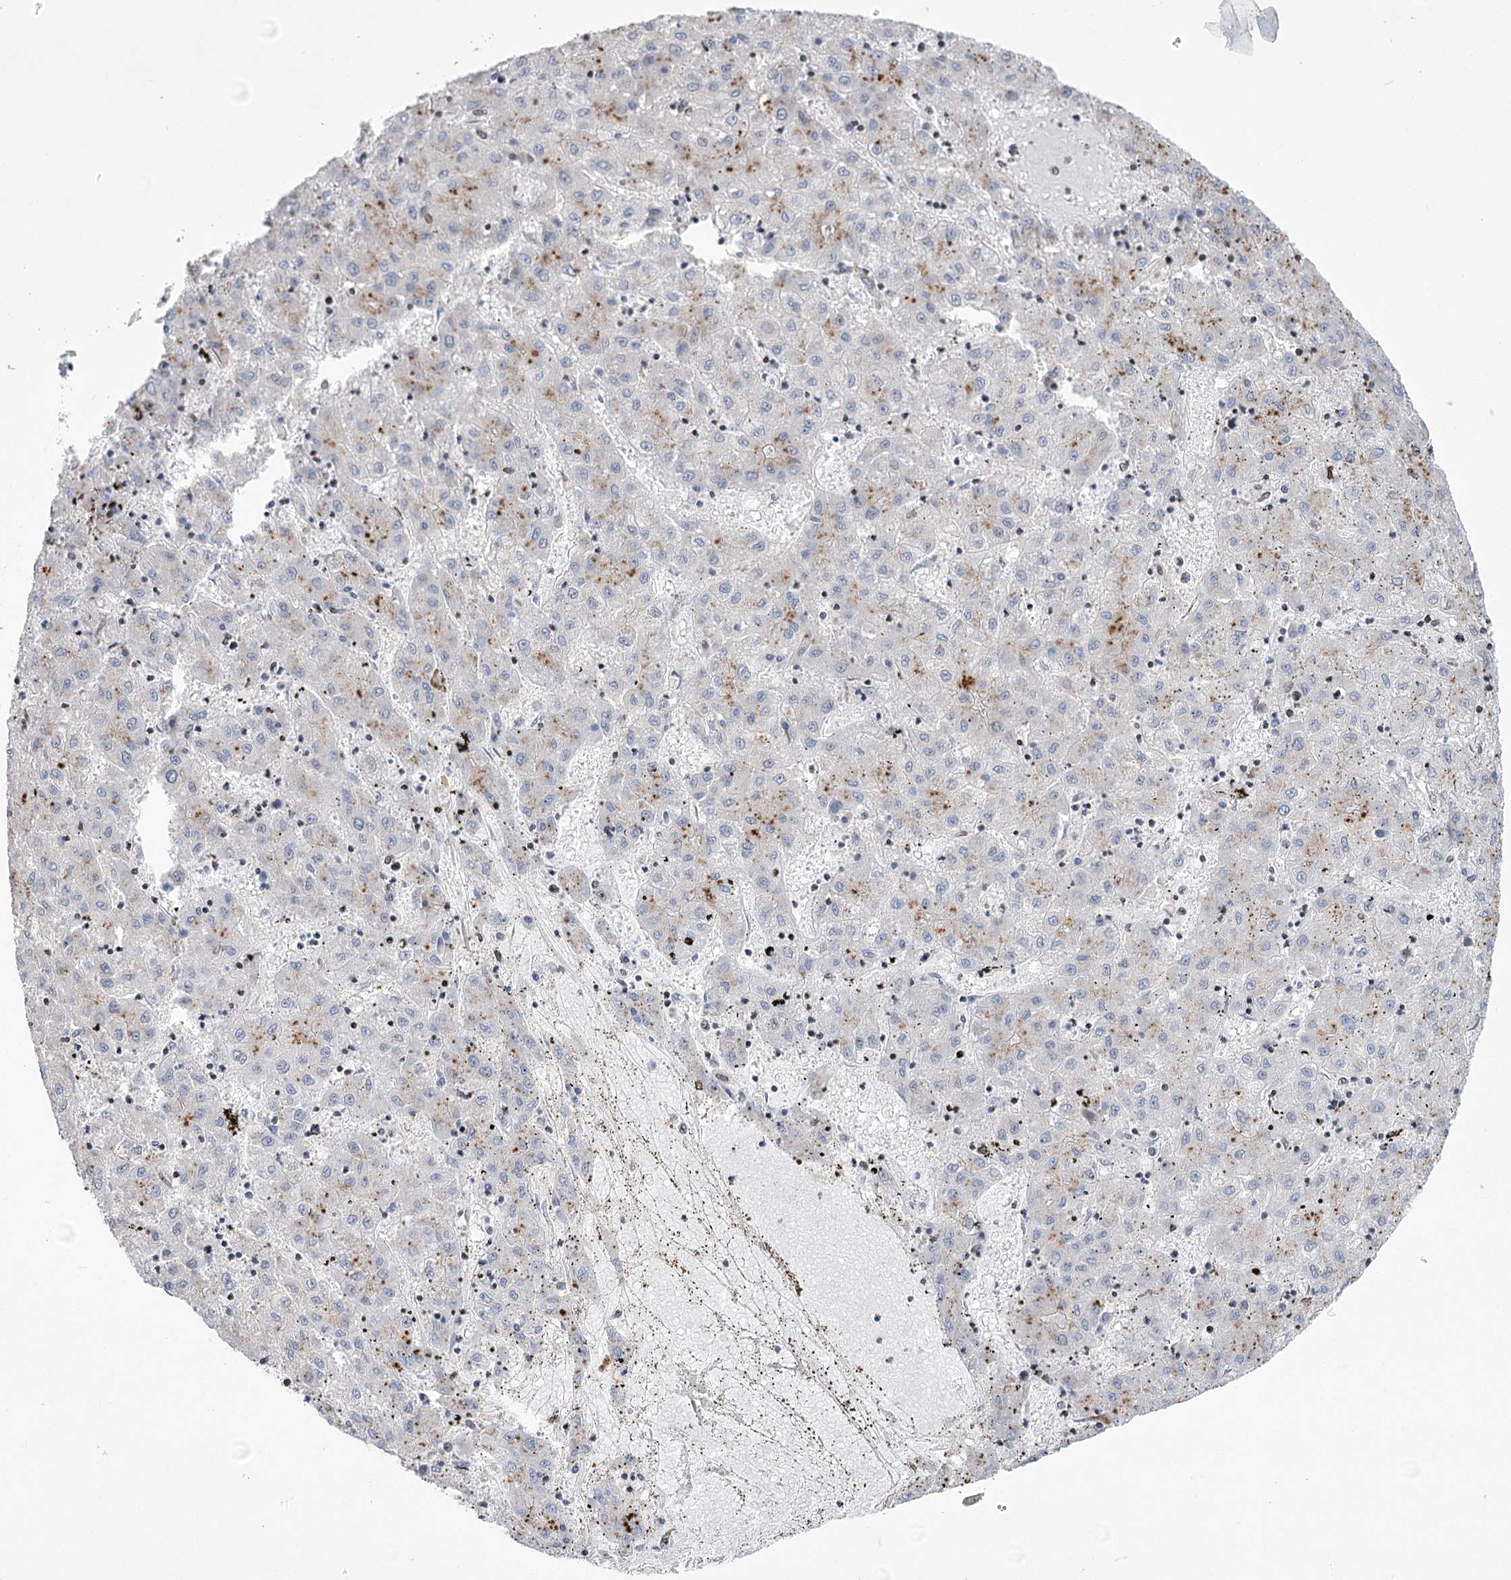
{"staining": {"intensity": "moderate", "quantity": "<25%", "location": "cytoplasmic/membranous"}, "tissue": "liver cancer", "cell_type": "Tumor cells", "image_type": "cancer", "snomed": [{"axis": "morphology", "description": "Carcinoma, Hepatocellular, NOS"}, {"axis": "topography", "description": "Liver"}], "caption": "Human liver cancer stained with a protein marker shows moderate staining in tumor cells.", "gene": "NME7", "patient": {"sex": "male", "age": 72}}